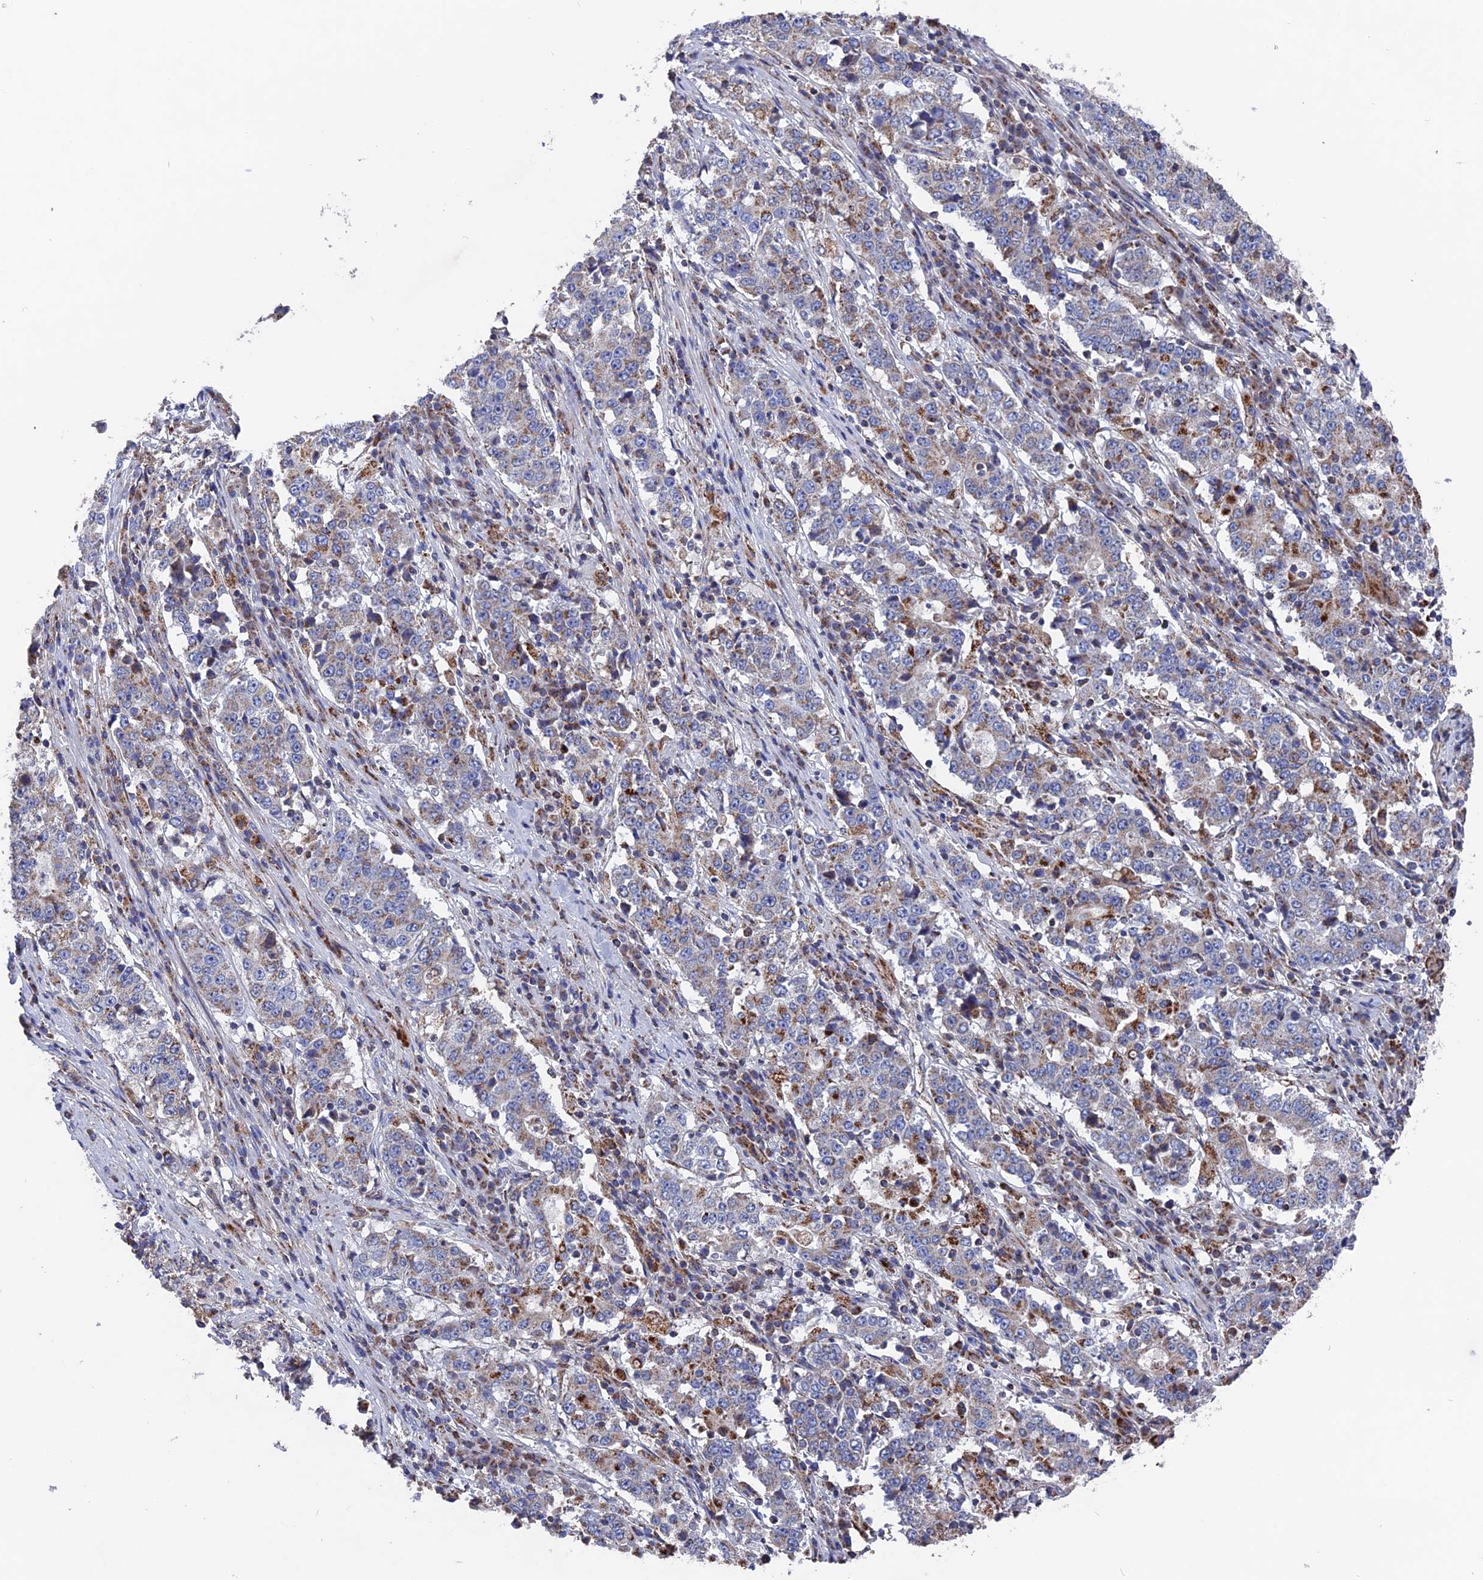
{"staining": {"intensity": "moderate", "quantity": "<25%", "location": "cytoplasmic/membranous"}, "tissue": "stomach cancer", "cell_type": "Tumor cells", "image_type": "cancer", "snomed": [{"axis": "morphology", "description": "Adenocarcinoma, NOS"}, {"axis": "topography", "description": "Stomach"}], "caption": "DAB immunohistochemical staining of stomach adenocarcinoma shows moderate cytoplasmic/membranous protein staining in approximately <25% of tumor cells.", "gene": "TGFA", "patient": {"sex": "male", "age": 59}}